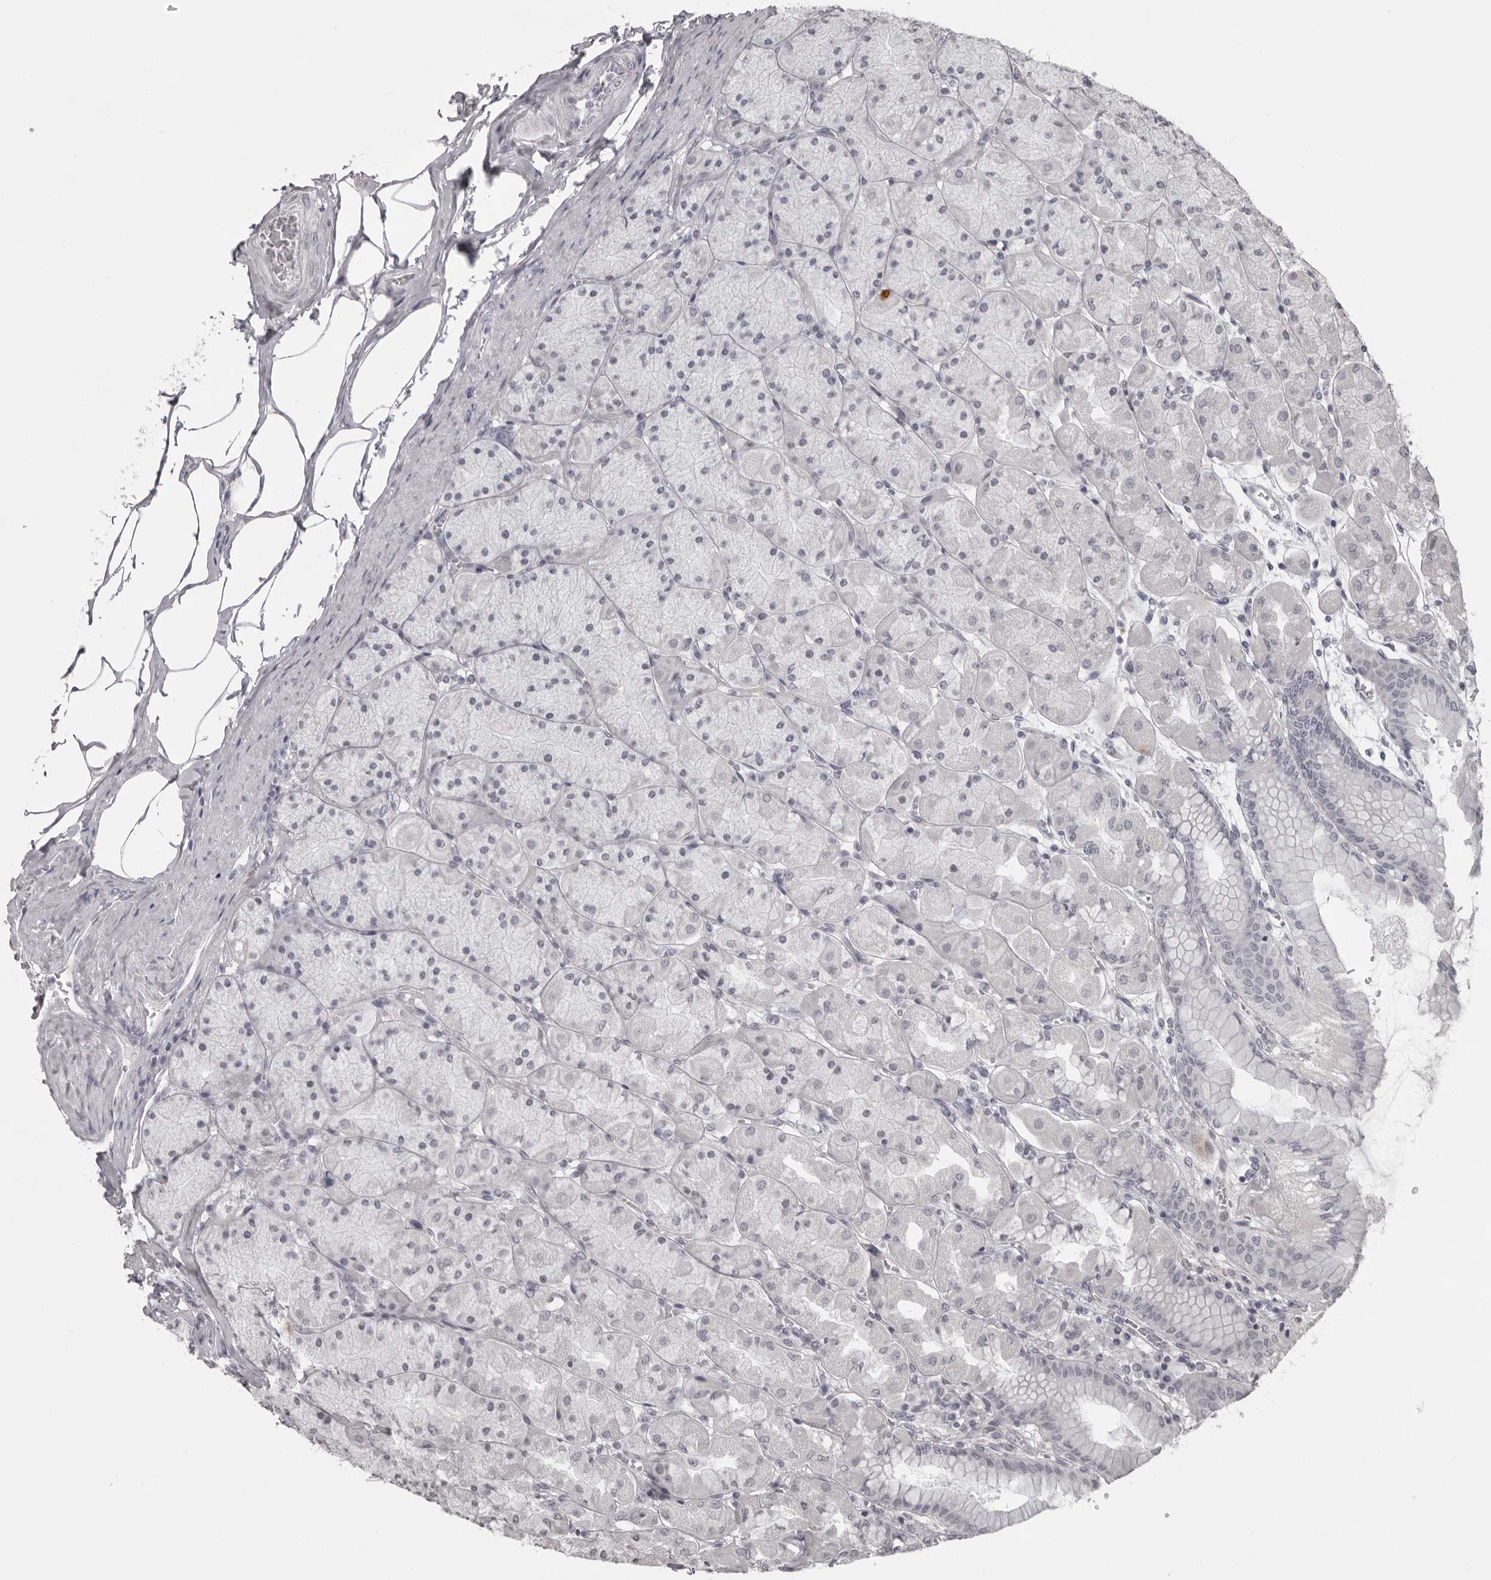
{"staining": {"intensity": "moderate", "quantity": "<25%", "location": "cytoplasmic/membranous"}, "tissue": "stomach", "cell_type": "Glandular cells", "image_type": "normal", "snomed": [{"axis": "morphology", "description": "Normal tissue, NOS"}, {"axis": "topography", "description": "Stomach, upper"}], "caption": "Moderate cytoplasmic/membranous staining is identified in approximately <25% of glandular cells in benign stomach.", "gene": "NUDT18", "patient": {"sex": "female", "age": 56}}